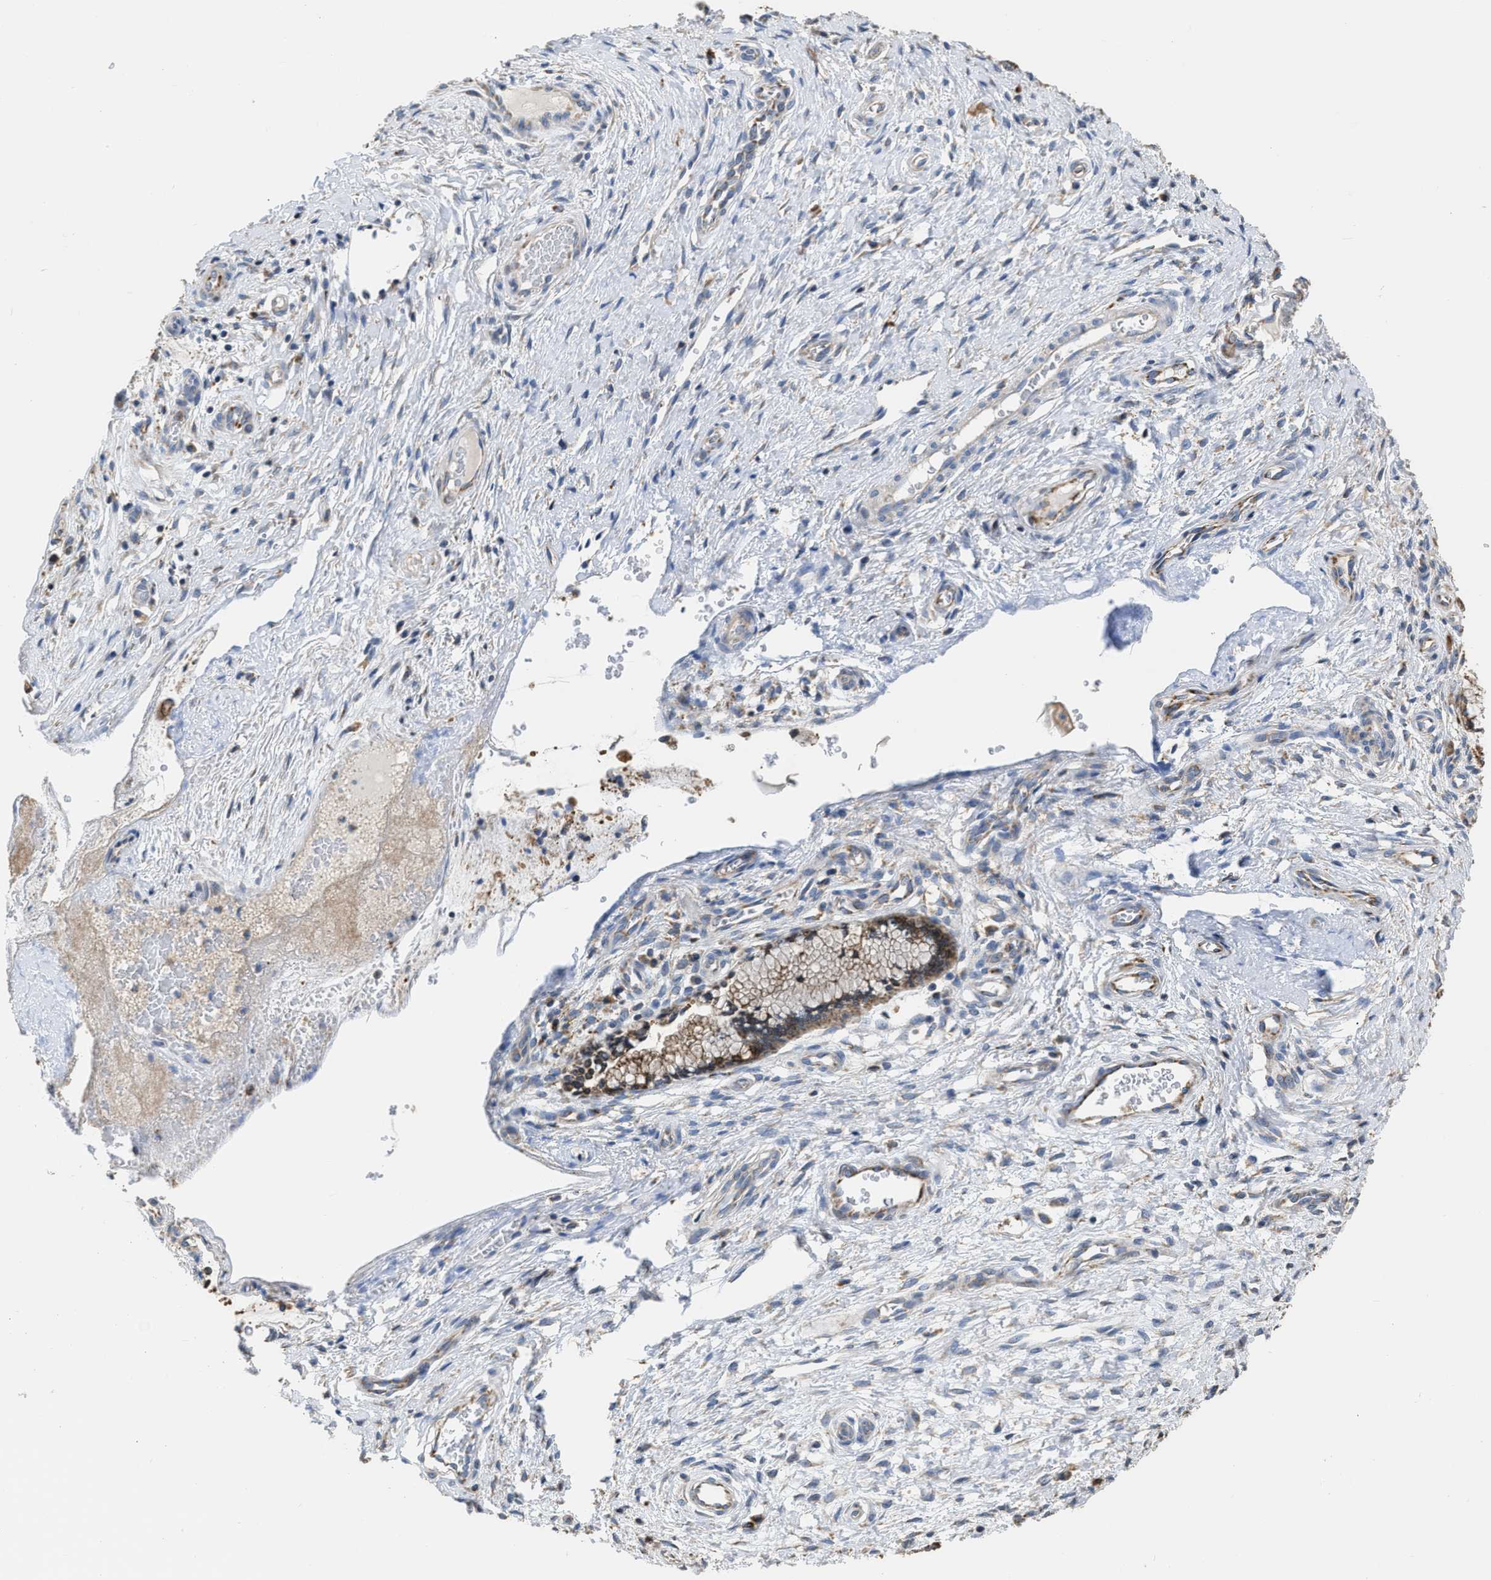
{"staining": {"intensity": "moderate", "quantity": ">75%", "location": "cytoplasmic/membranous"}, "tissue": "cervix", "cell_type": "Glandular cells", "image_type": "normal", "snomed": [{"axis": "morphology", "description": "Normal tissue, NOS"}, {"axis": "topography", "description": "Cervix"}], "caption": "Glandular cells display moderate cytoplasmic/membranous positivity in approximately >75% of cells in unremarkable cervix.", "gene": "AK2", "patient": {"sex": "female", "age": 55}}